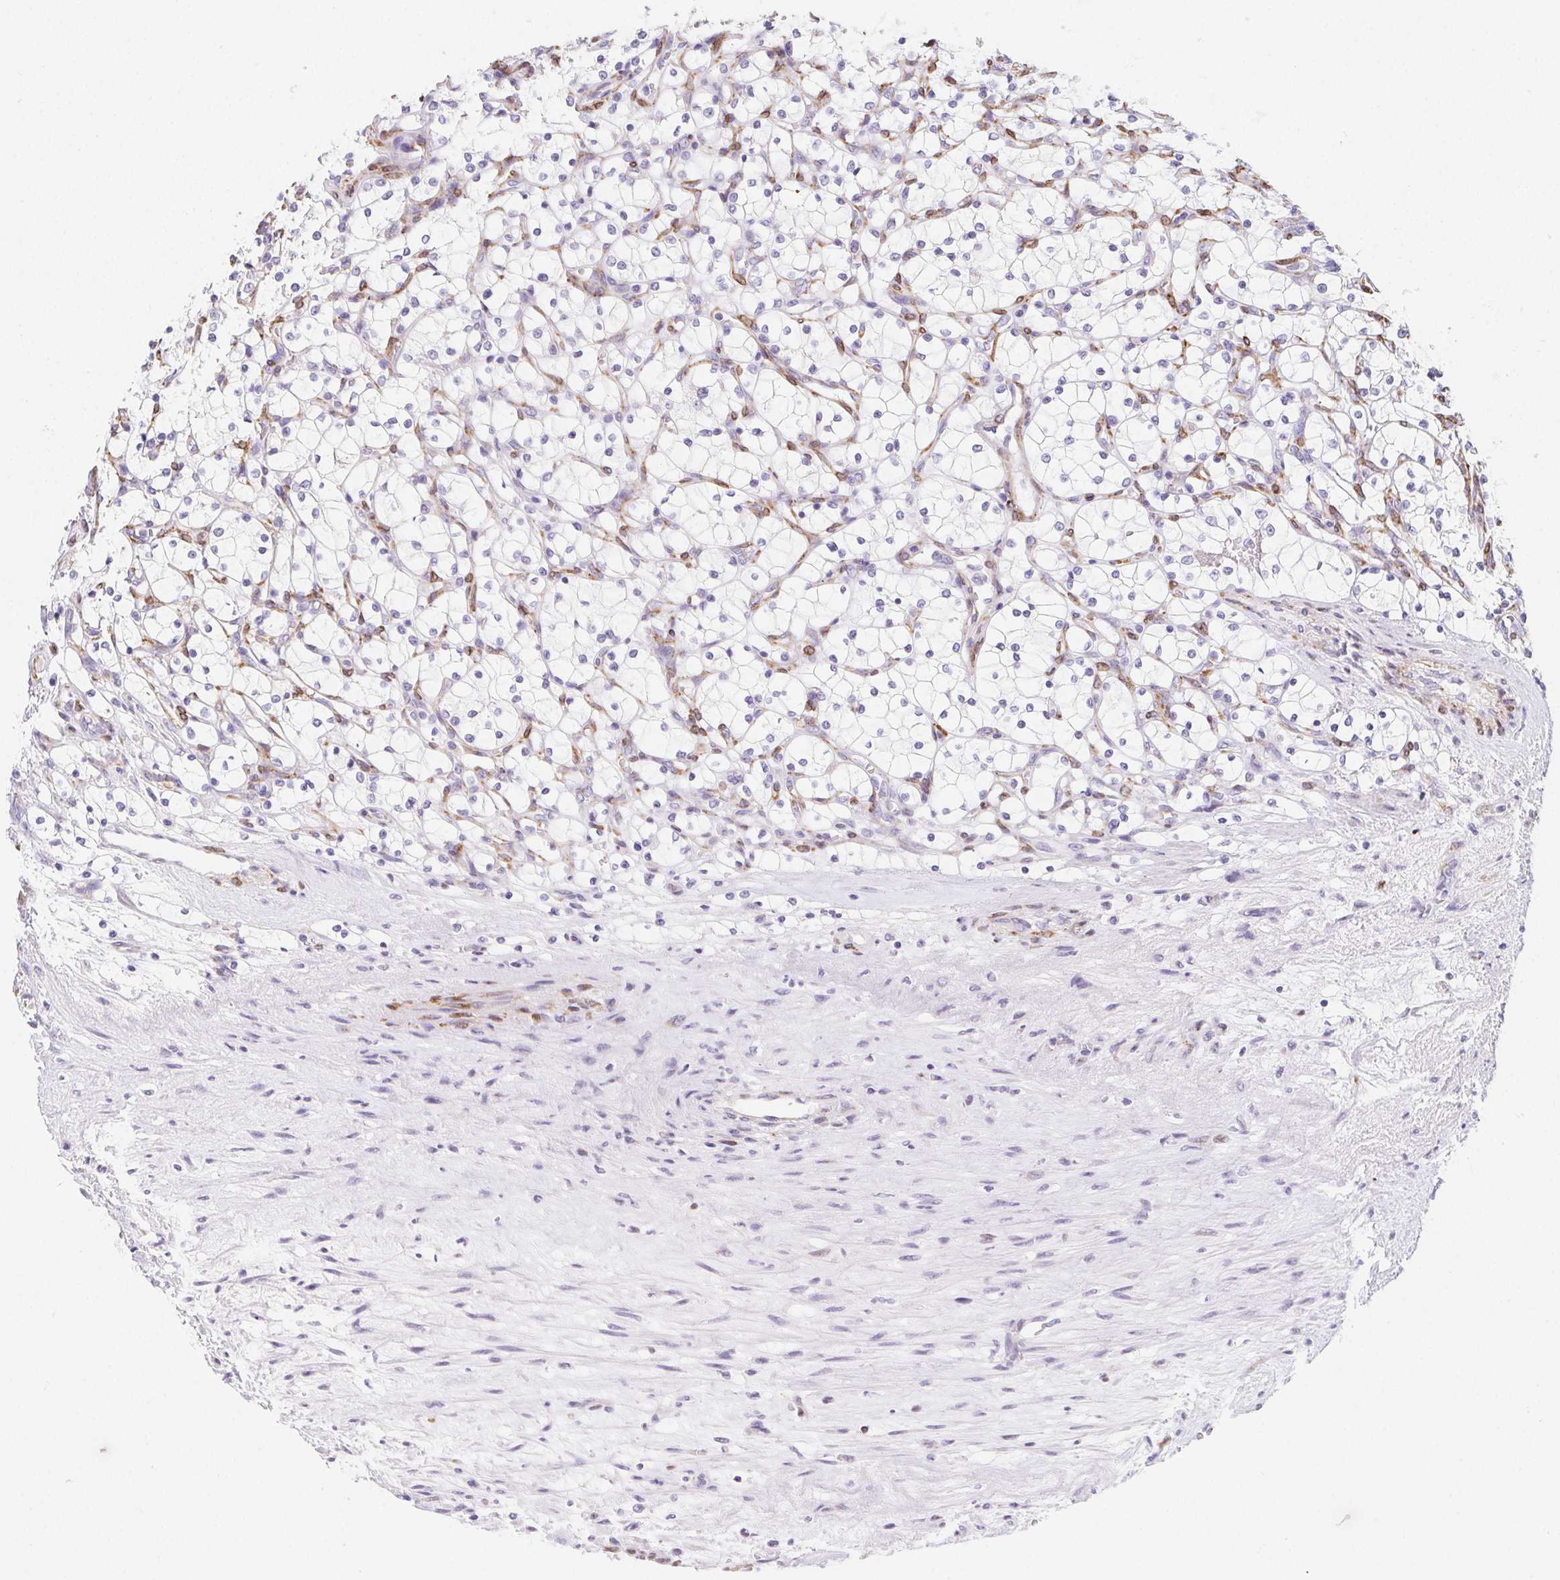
{"staining": {"intensity": "negative", "quantity": "none", "location": "none"}, "tissue": "renal cancer", "cell_type": "Tumor cells", "image_type": "cancer", "snomed": [{"axis": "morphology", "description": "Adenocarcinoma, NOS"}, {"axis": "topography", "description": "Kidney"}], "caption": "Immunohistochemistry micrograph of neoplastic tissue: human renal adenocarcinoma stained with DAB (3,3'-diaminobenzidine) shows no significant protein staining in tumor cells.", "gene": "HRC", "patient": {"sex": "female", "age": 69}}